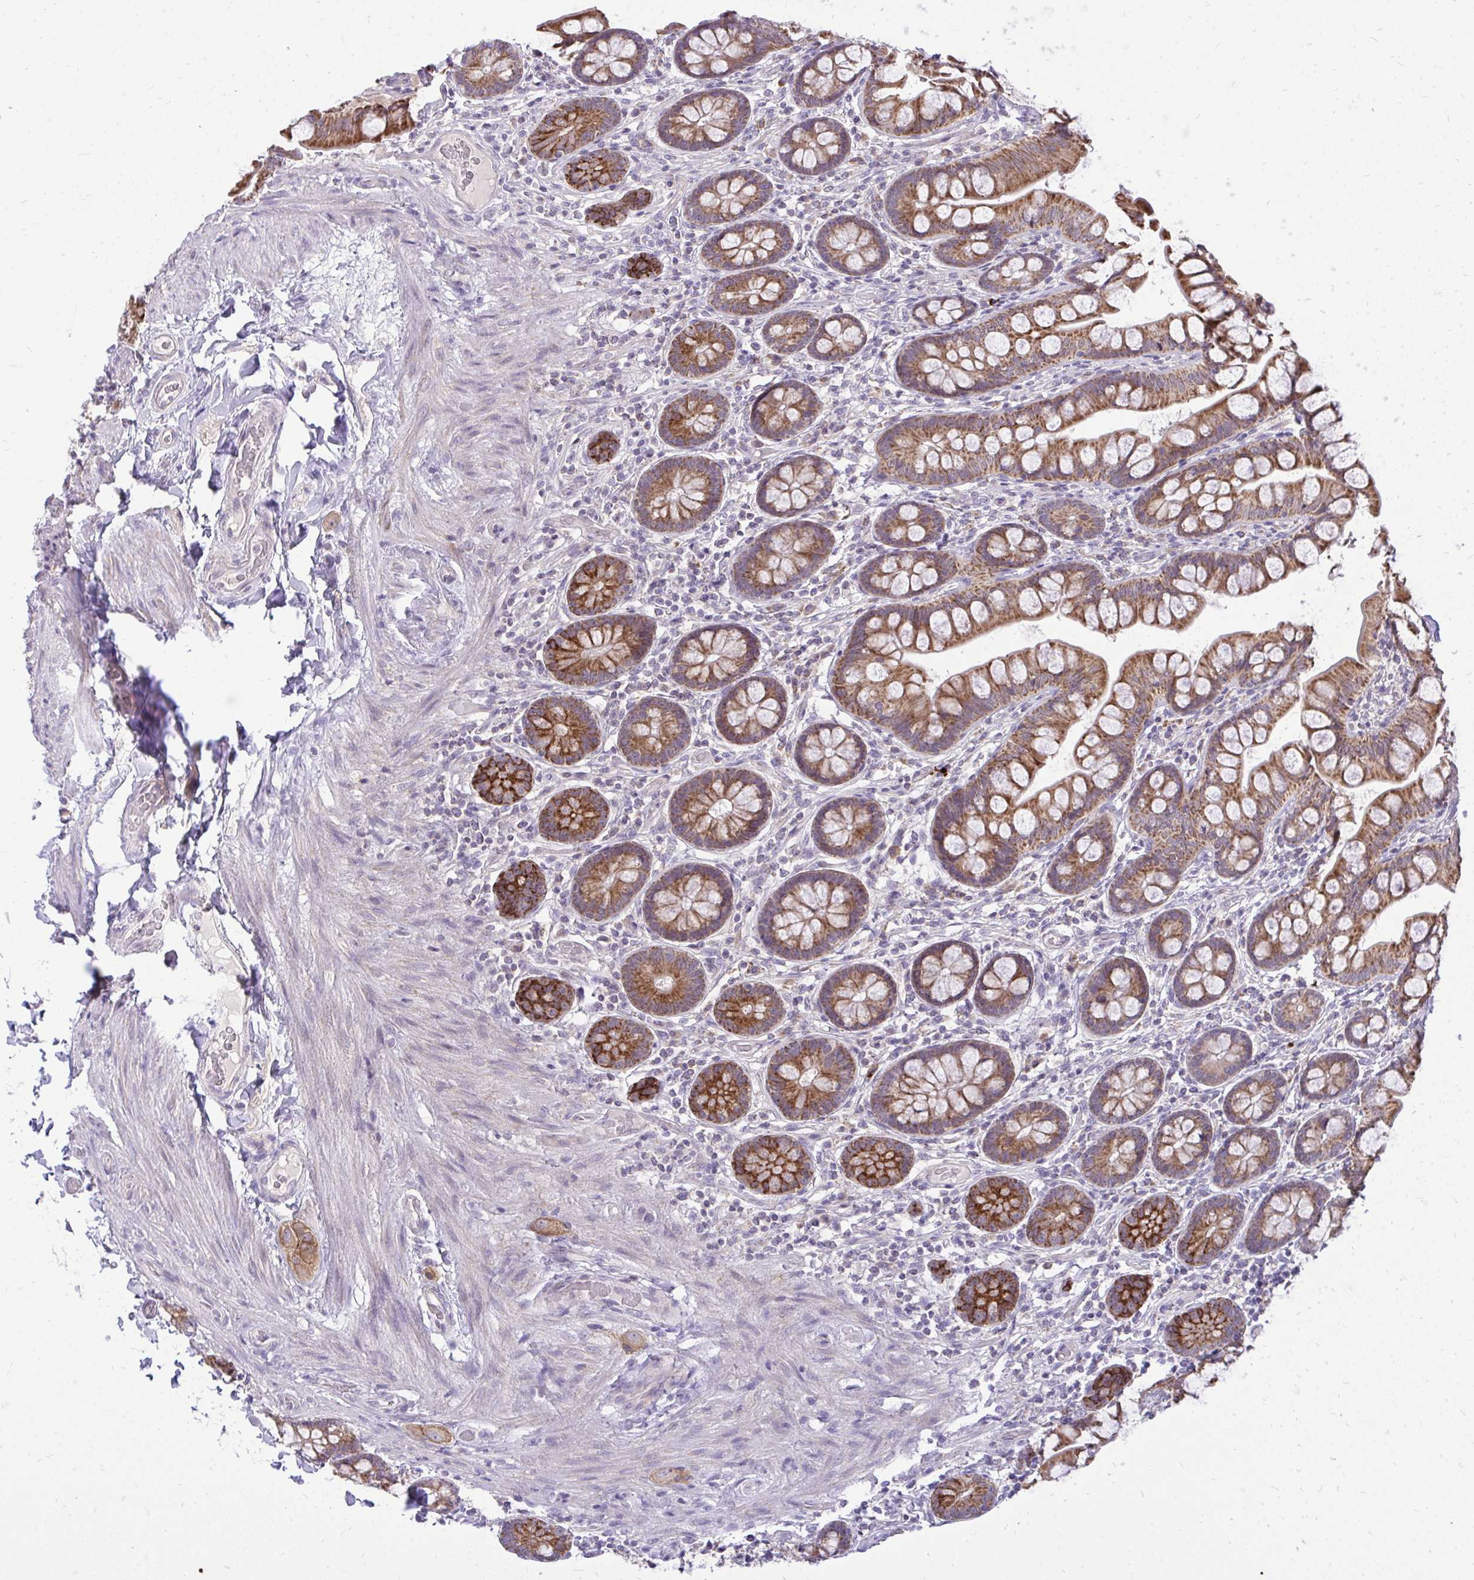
{"staining": {"intensity": "strong", "quantity": ">75%", "location": "cytoplasmic/membranous"}, "tissue": "small intestine", "cell_type": "Glandular cells", "image_type": "normal", "snomed": [{"axis": "morphology", "description": "Normal tissue, NOS"}, {"axis": "topography", "description": "Small intestine"}], "caption": "This photomicrograph displays IHC staining of normal small intestine, with high strong cytoplasmic/membranous staining in approximately >75% of glandular cells.", "gene": "SPTBN2", "patient": {"sex": "male", "age": 70}}